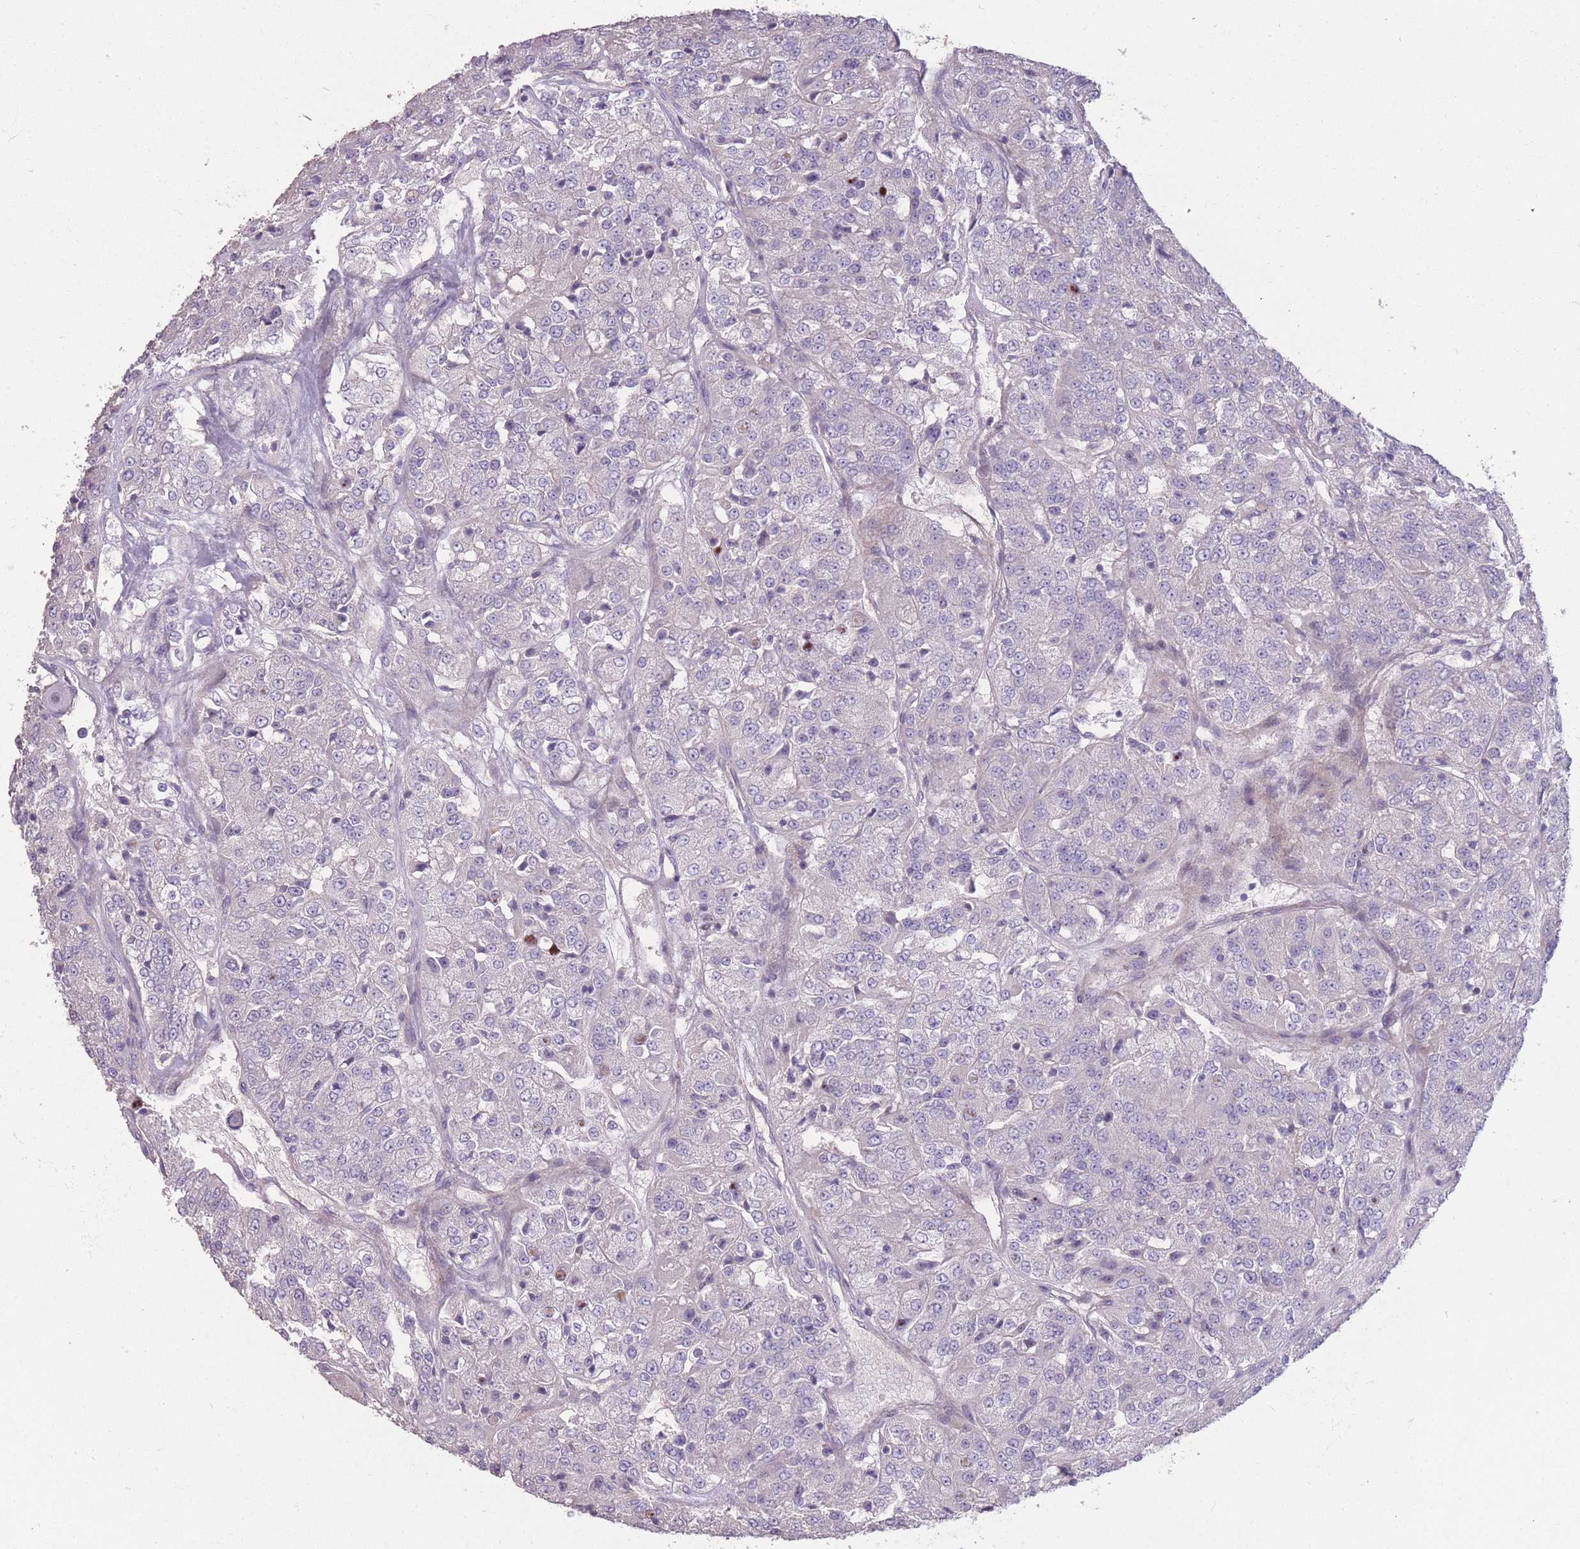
{"staining": {"intensity": "negative", "quantity": "none", "location": "none"}, "tissue": "renal cancer", "cell_type": "Tumor cells", "image_type": "cancer", "snomed": [{"axis": "morphology", "description": "Adenocarcinoma, NOS"}, {"axis": "topography", "description": "Kidney"}], "caption": "Immunohistochemistry micrograph of neoplastic tissue: human renal cancer stained with DAB demonstrates no significant protein expression in tumor cells.", "gene": "RSPH10B", "patient": {"sex": "female", "age": 63}}